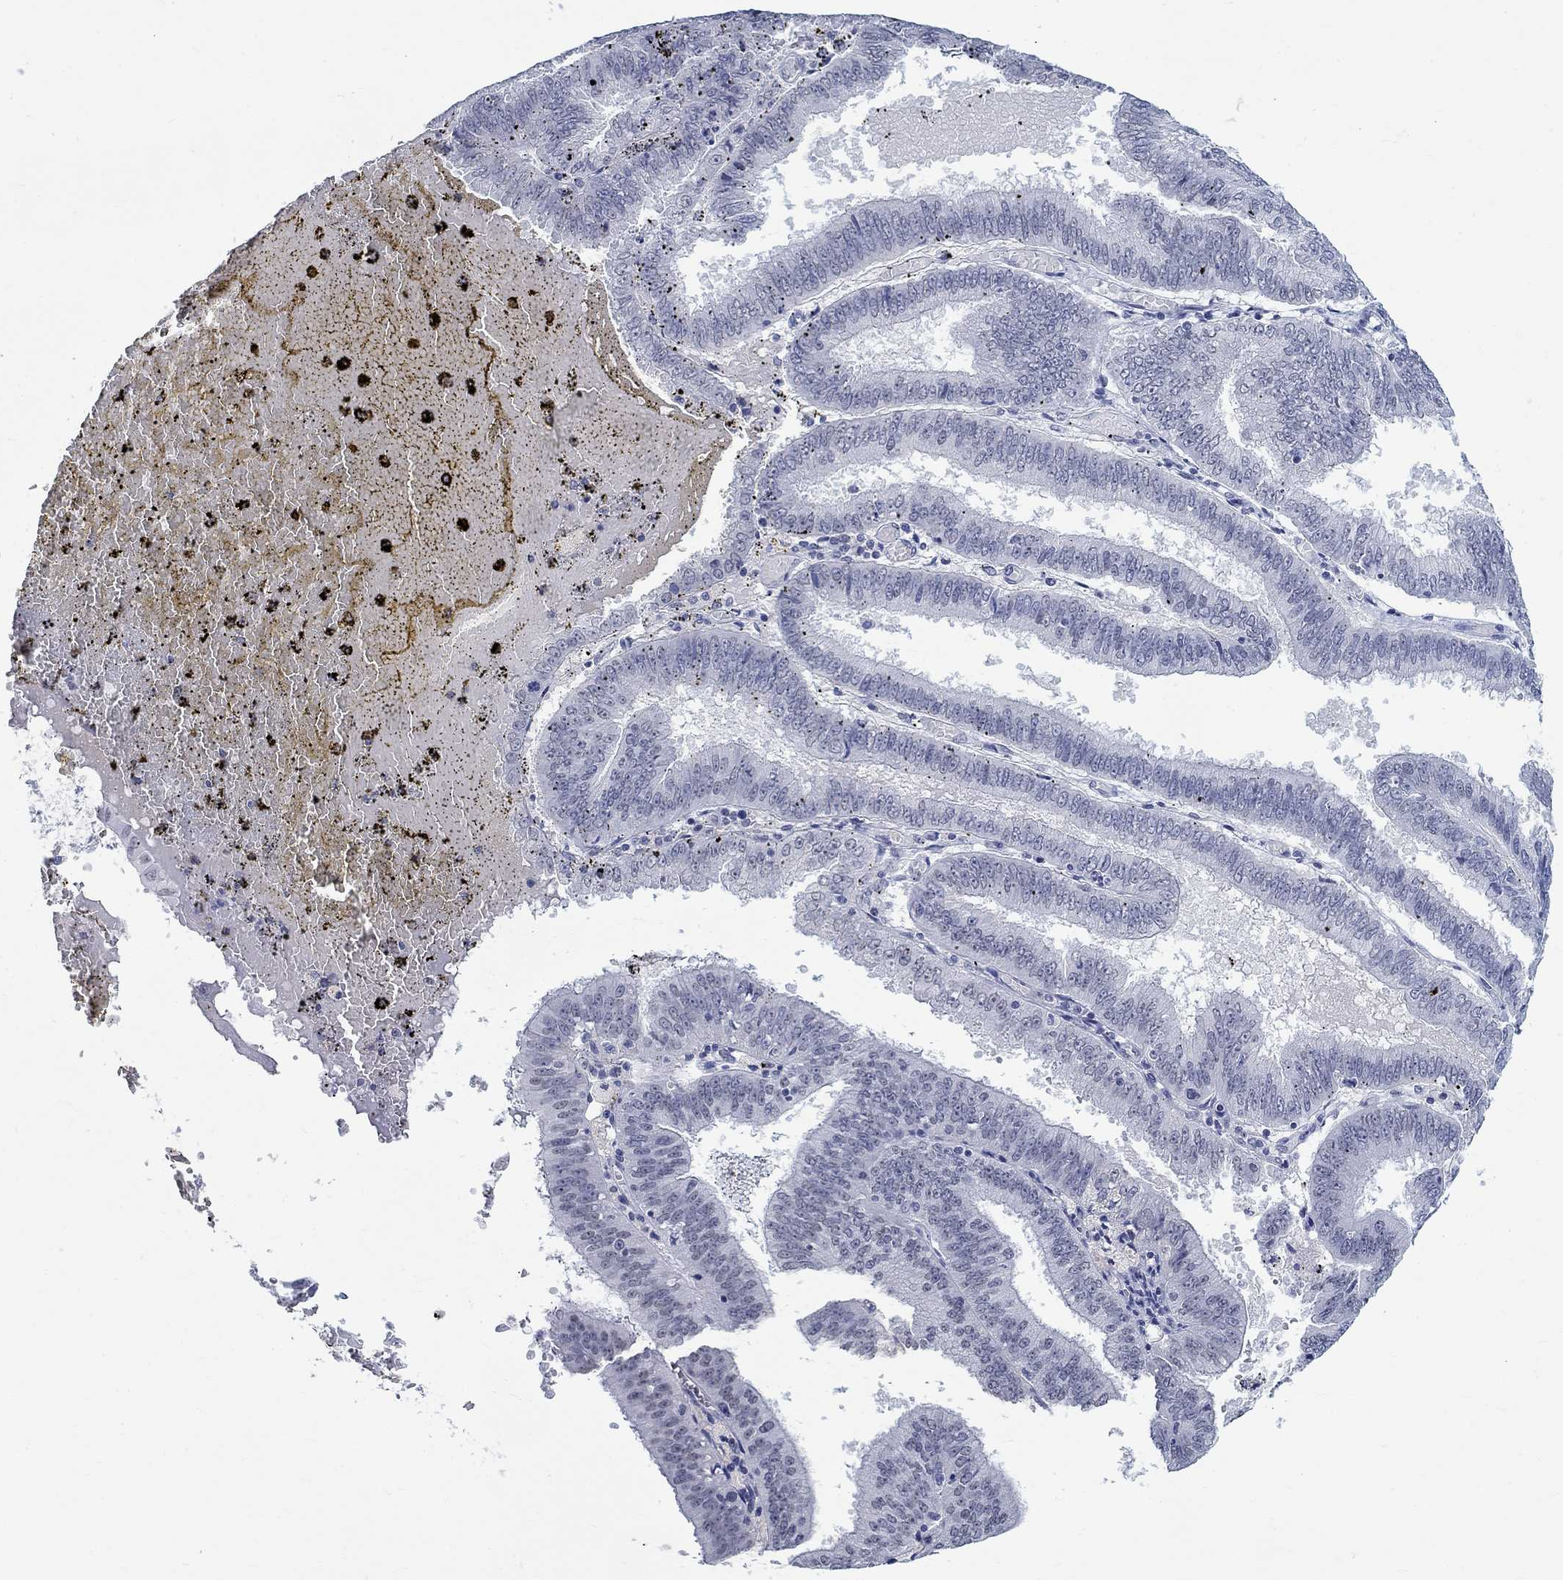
{"staining": {"intensity": "negative", "quantity": "none", "location": "none"}, "tissue": "endometrial cancer", "cell_type": "Tumor cells", "image_type": "cancer", "snomed": [{"axis": "morphology", "description": "Adenocarcinoma, NOS"}, {"axis": "topography", "description": "Endometrium"}], "caption": "Immunohistochemistry image of neoplastic tissue: adenocarcinoma (endometrial) stained with DAB exhibits no significant protein expression in tumor cells. (Stains: DAB (3,3'-diaminobenzidine) IHC with hematoxylin counter stain, Microscopy: brightfield microscopy at high magnification).", "gene": "ANKS1B", "patient": {"sex": "female", "age": 66}}